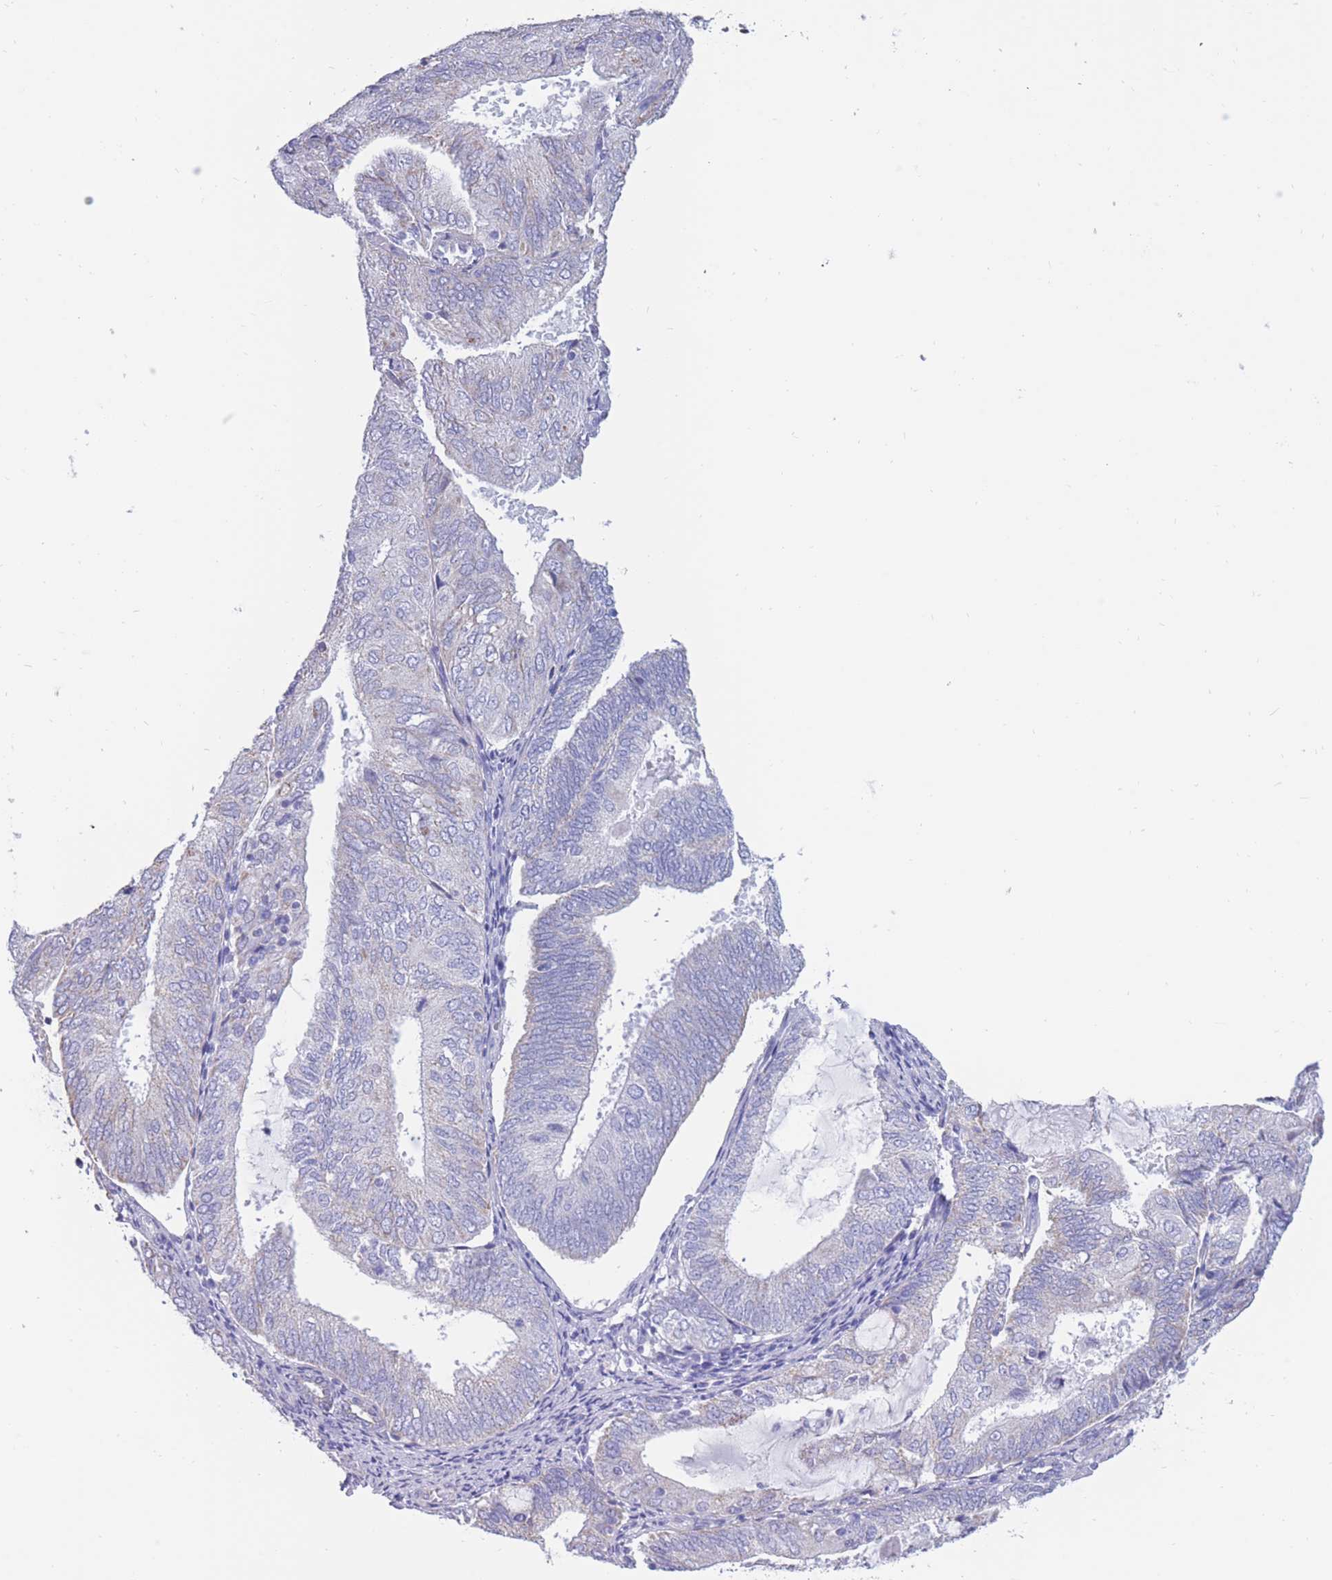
{"staining": {"intensity": "negative", "quantity": "none", "location": "none"}, "tissue": "endometrial cancer", "cell_type": "Tumor cells", "image_type": "cancer", "snomed": [{"axis": "morphology", "description": "Adenocarcinoma, NOS"}, {"axis": "topography", "description": "Endometrium"}], "caption": "Human endometrial adenocarcinoma stained for a protein using IHC demonstrates no expression in tumor cells.", "gene": "INTS2", "patient": {"sex": "female", "age": 81}}